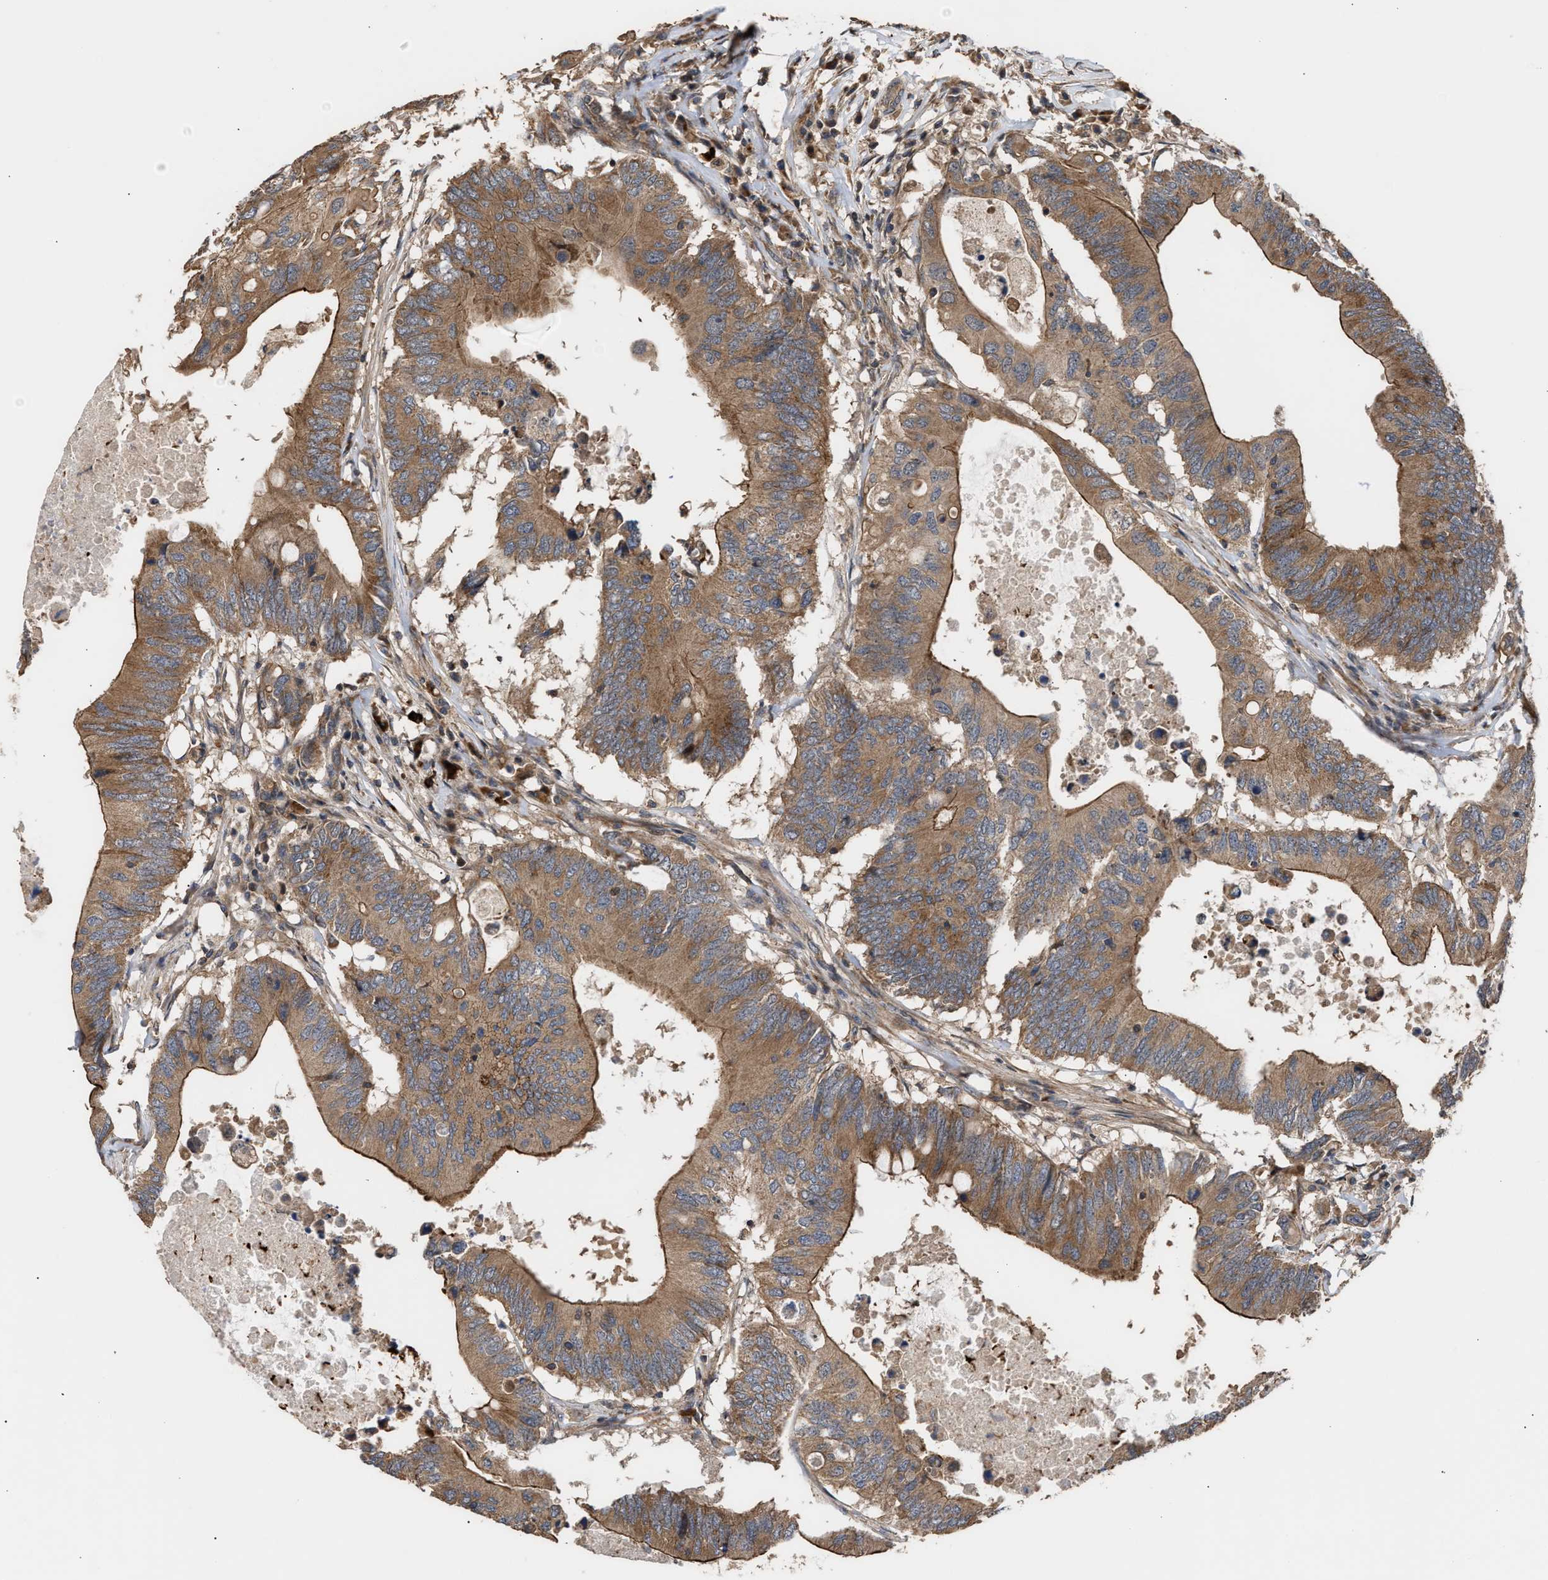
{"staining": {"intensity": "moderate", "quantity": ">75%", "location": "cytoplasmic/membranous"}, "tissue": "colorectal cancer", "cell_type": "Tumor cells", "image_type": "cancer", "snomed": [{"axis": "morphology", "description": "Adenocarcinoma, NOS"}, {"axis": "topography", "description": "Colon"}], "caption": "Immunohistochemistry (IHC) photomicrograph of human colorectal cancer (adenocarcinoma) stained for a protein (brown), which exhibits medium levels of moderate cytoplasmic/membranous staining in about >75% of tumor cells.", "gene": "STAU1", "patient": {"sex": "male", "age": 71}}